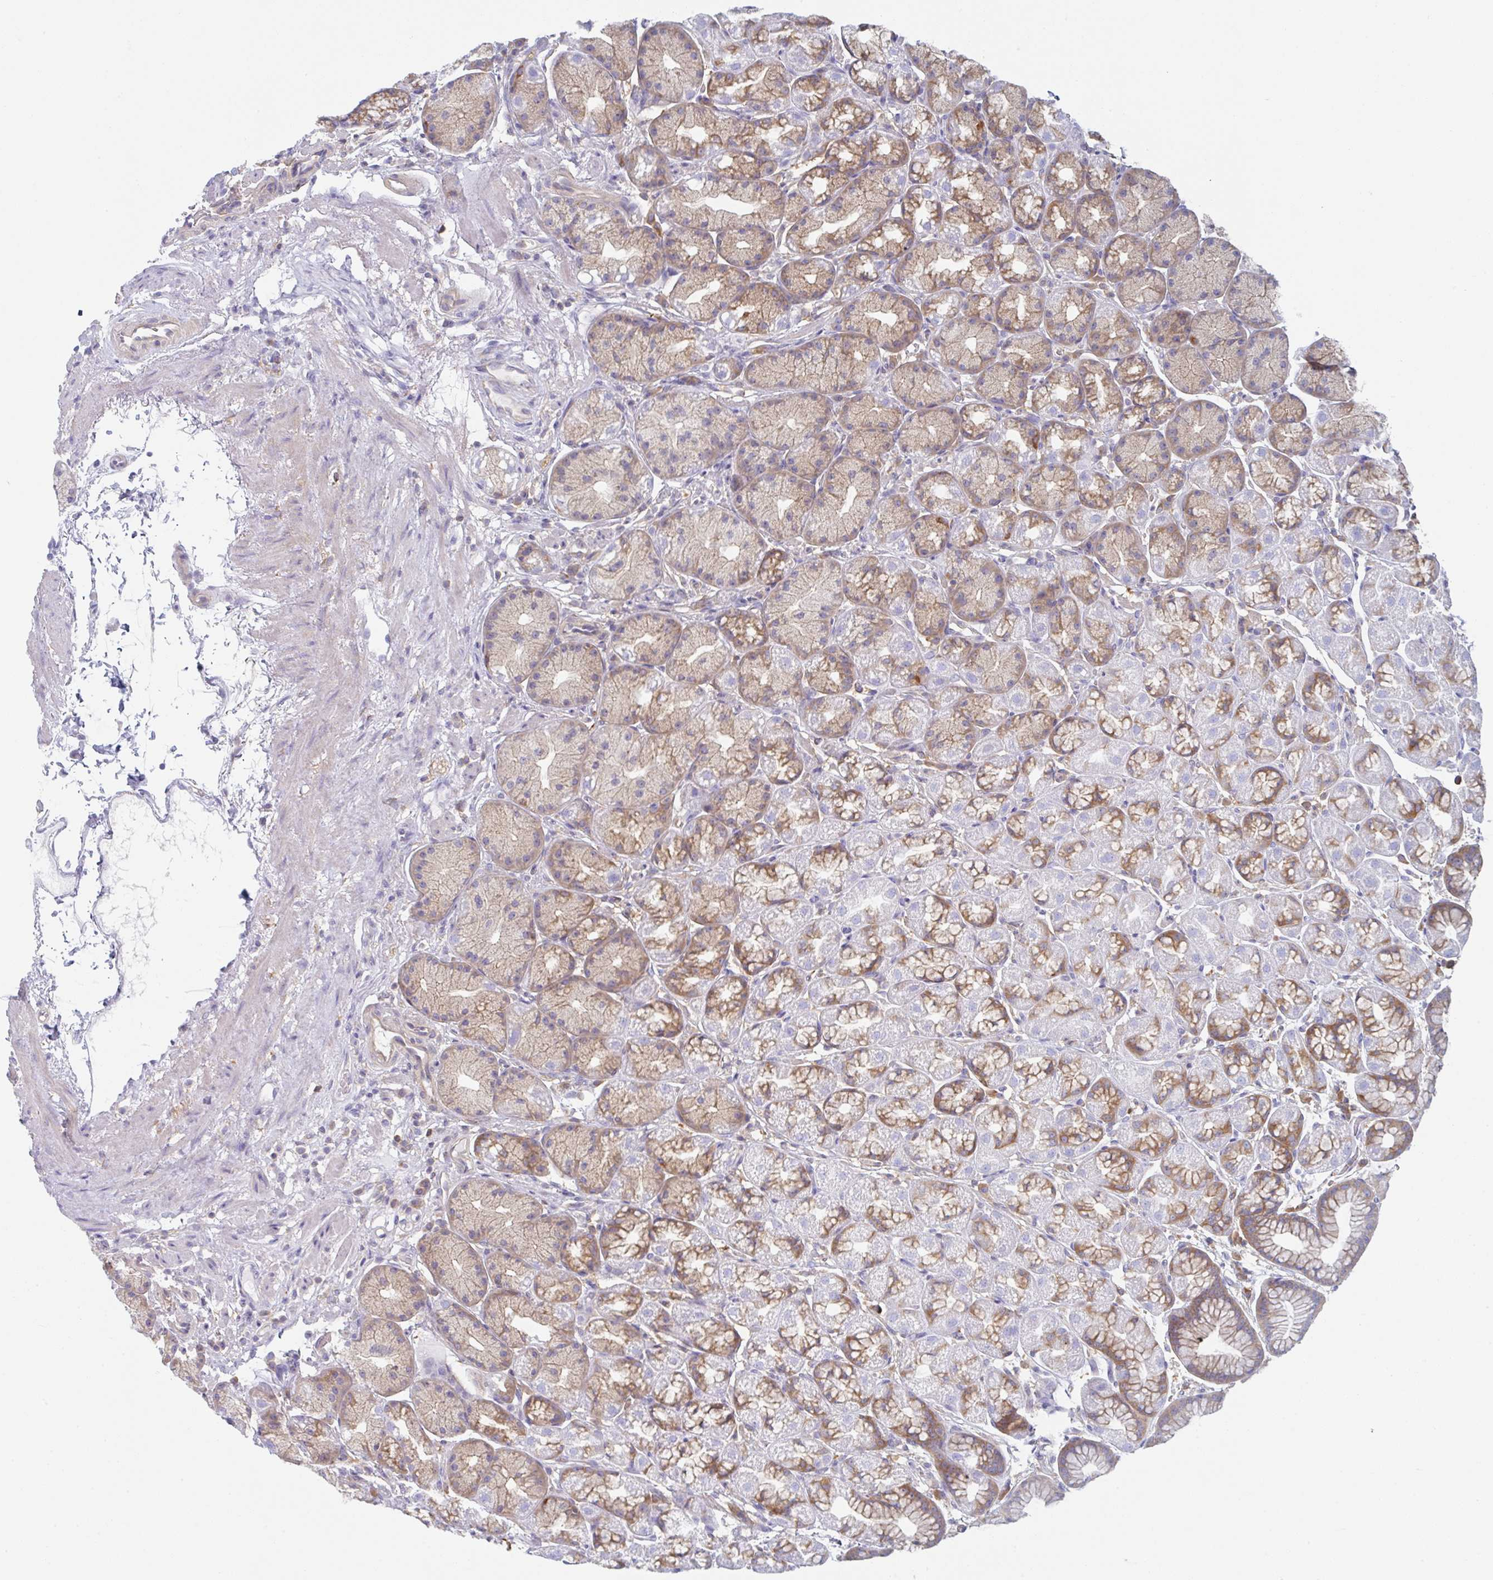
{"staining": {"intensity": "moderate", "quantity": "25%-75%", "location": "cytoplasmic/membranous"}, "tissue": "stomach", "cell_type": "Glandular cells", "image_type": "normal", "snomed": [{"axis": "morphology", "description": "Normal tissue, NOS"}, {"axis": "topography", "description": "Stomach, lower"}], "caption": "Moderate cytoplasmic/membranous staining for a protein is present in about 25%-75% of glandular cells of unremarkable stomach using immunohistochemistry (IHC).", "gene": "AMPD2", "patient": {"sex": "male", "age": 67}}